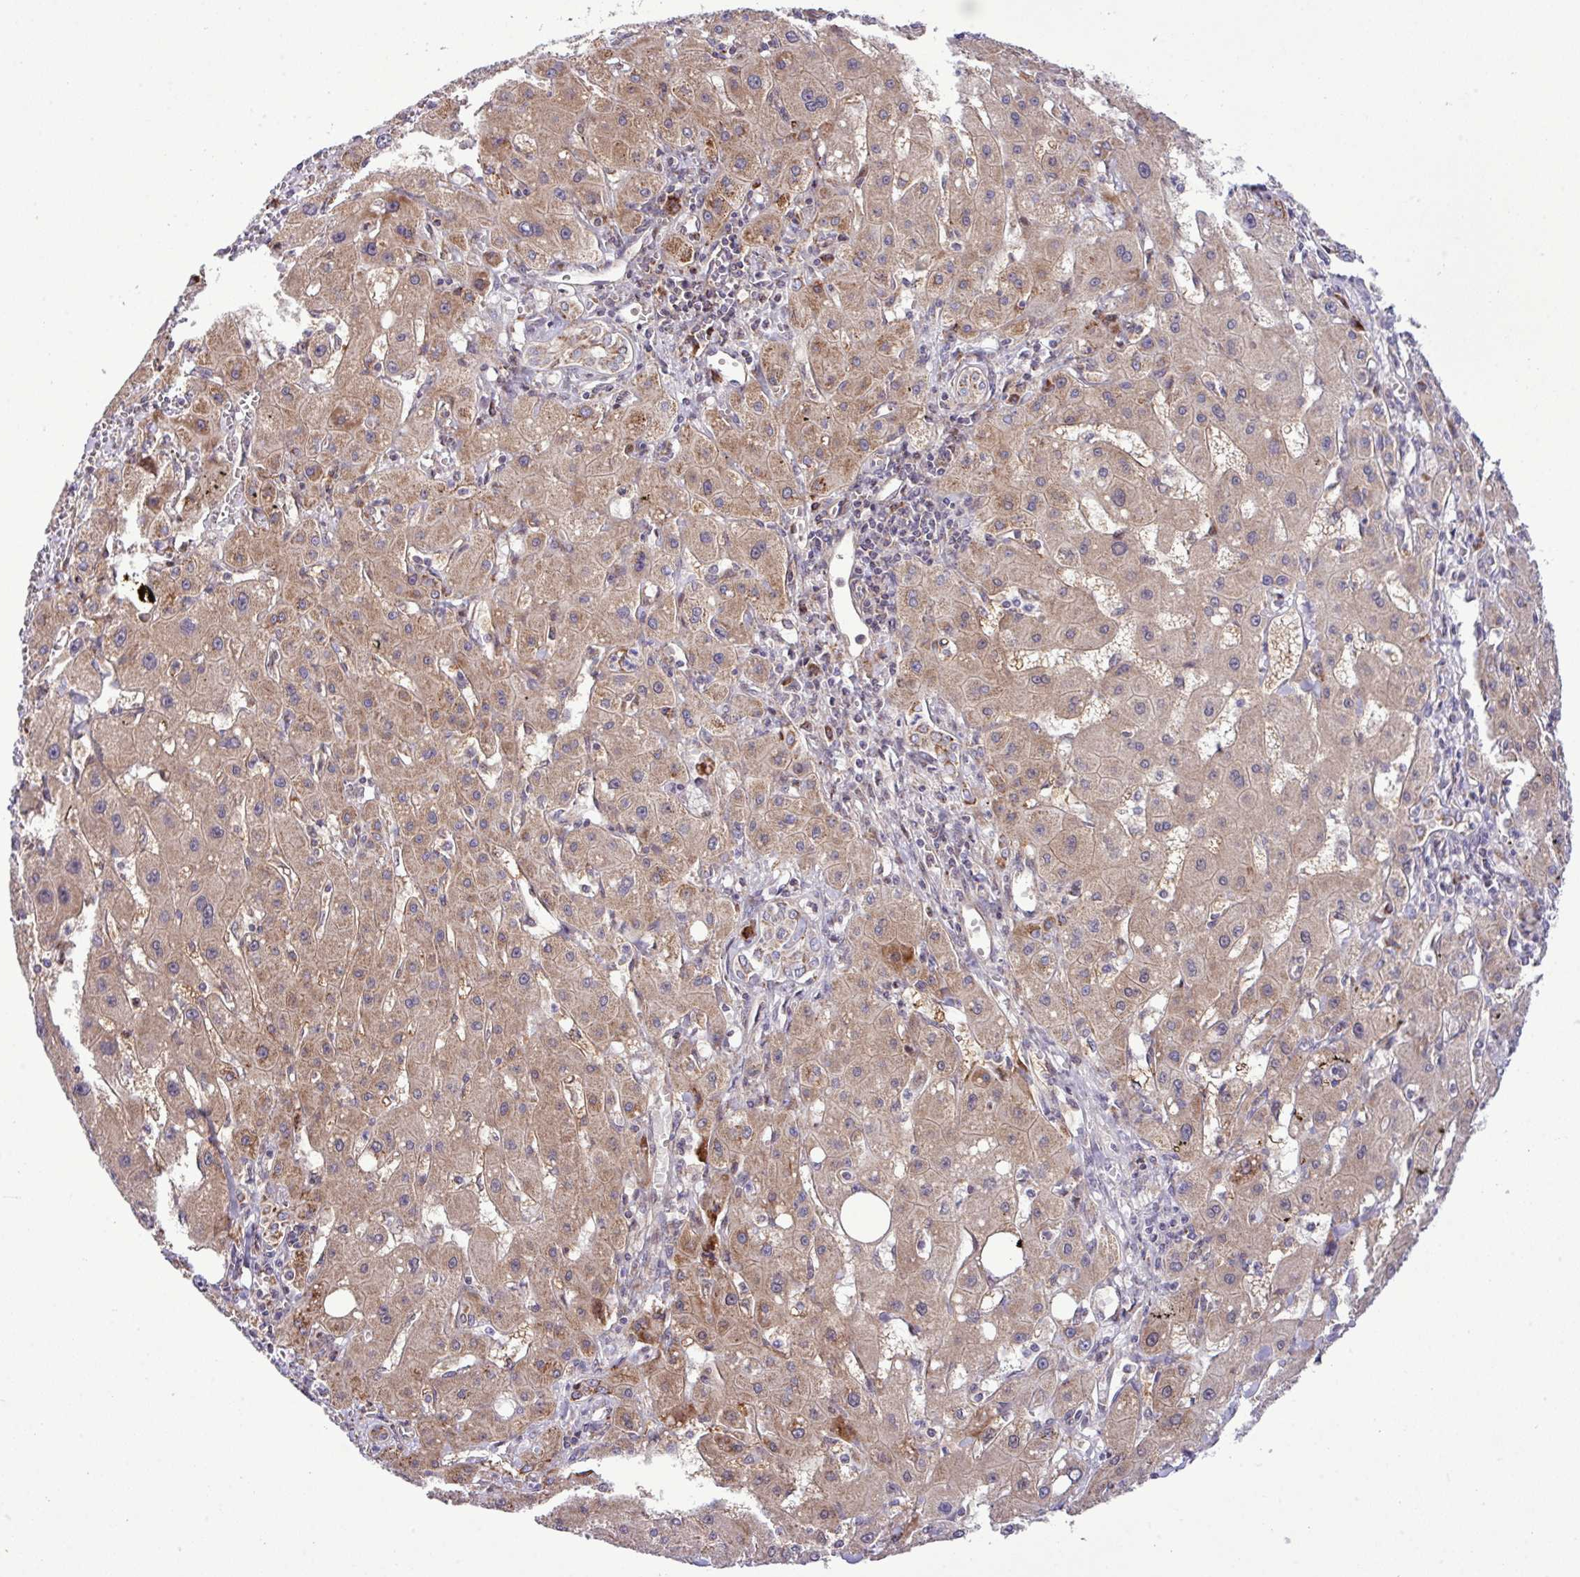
{"staining": {"intensity": "weak", "quantity": "25%-75%", "location": "cytoplasmic/membranous"}, "tissue": "liver cancer", "cell_type": "Tumor cells", "image_type": "cancer", "snomed": [{"axis": "morphology", "description": "Carcinoma, Hepatocellular, NOS"}, {"axis": "topography", "description": "Liver"}], "caption": "This image reveals immunohistochemistry staining of liver hepatocellular carcinoma, with low weak cytoplasmic/membranous staining in about 25%-75% of tumor cells.", "gene": "B3GNT9", "patient": {"sex": "male", "age": 72}}